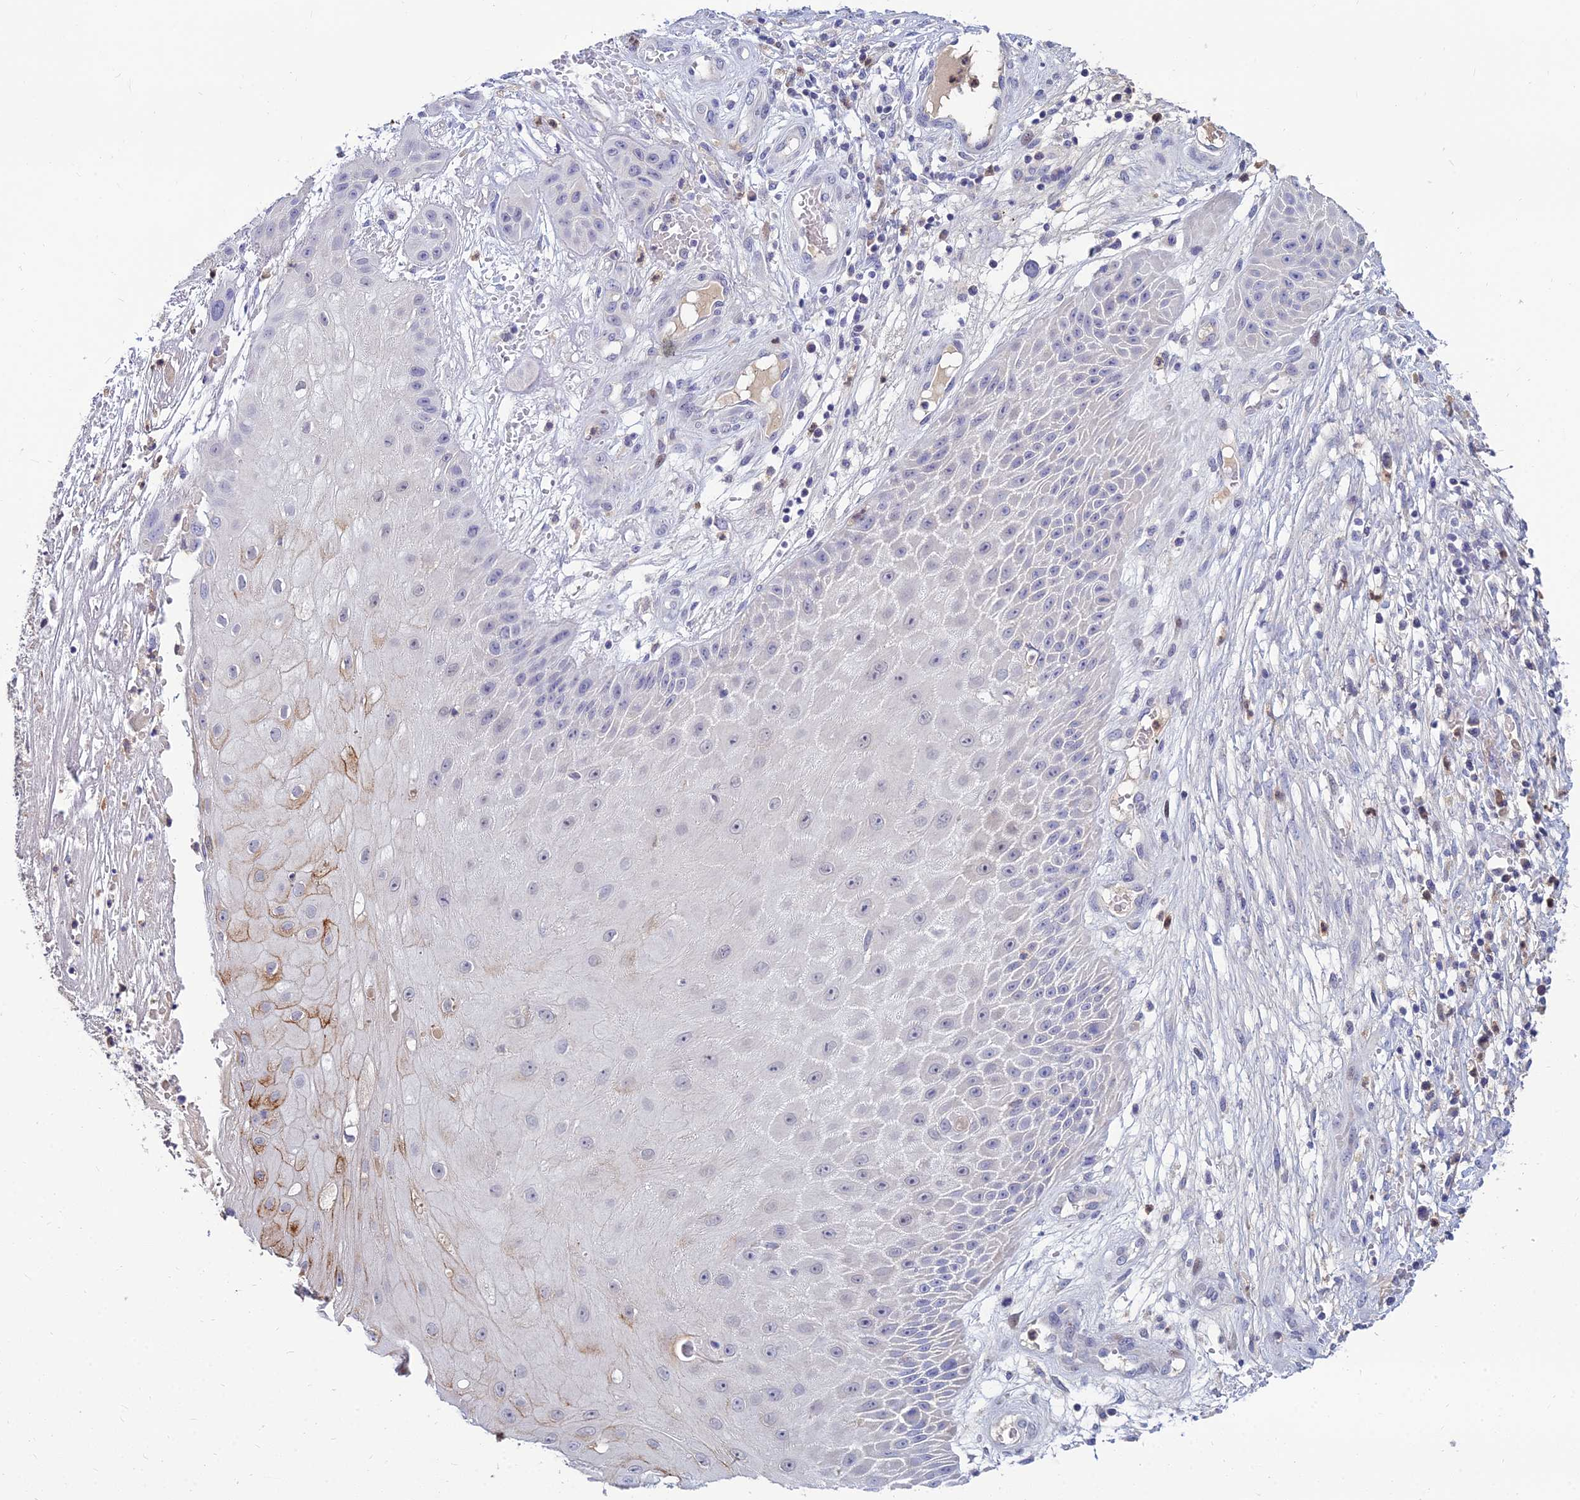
{"staining": {"intensity": "moderate", "quantity": "<25%", "location": "cytoplasmic/membranous"}, "tissue": "skin cancer", "cell_type": "Tumor cells", "image_type": "cancer", "snomed": [{"axis": "morphology", "description": "Squamous cell carcinoma, NOS"}, {"axis": "topography", "description": "Skin"}], "caption": "A brown stain highlights moderate cytoplasmic/membranous positivity of a protein in human skin cancer (squamous cell carcinoma) tumor cells. (Stains: DAB (3,3'-diaminobenzidine) in brown, nuclei in blue, Microscopy: brightfield microscopy at high magnification).", "gene": "GOLGA6D", "patient": {"sex": "male", "age": 70}}